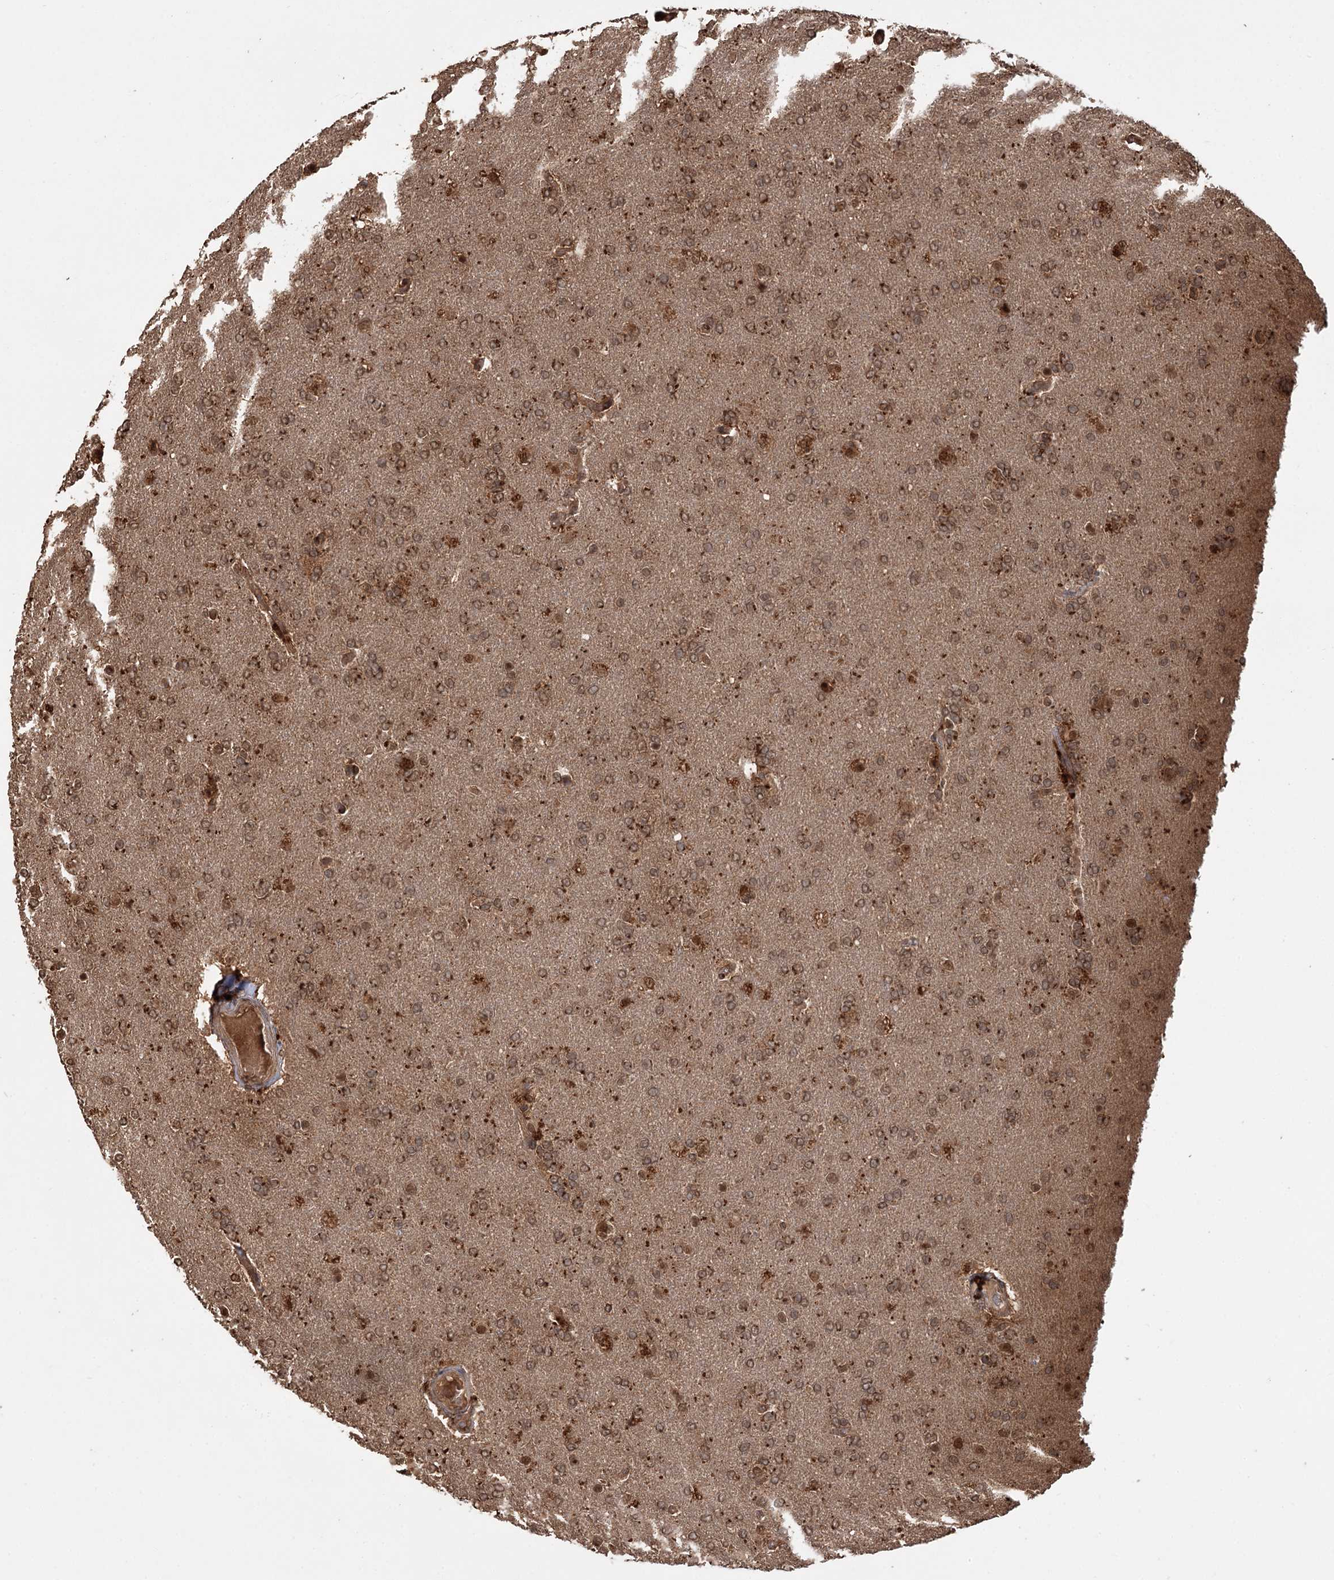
{"staining": {"intensity": "moderate", "quantity": ">75%", "location": "cytoplasmic/membranous,nuclear"}, "tissue": "glioma", "cell_type": "Tumor cells", "image_type": "cancer", "snomed": [{"axis": "morphology", "description": "Glioma, malignant, High grade"}, {"axis": "topography", "description": "Brain"}], "caption": "This image reveals IHC staining of human high-grade glioma (malignant), with medium moderate cytoplasmic/membranous and nuclear positivity in approximately >75% of tumor cells.", "gene": "N6AMT1", "patient": {"sex": "male", "age": 72}}